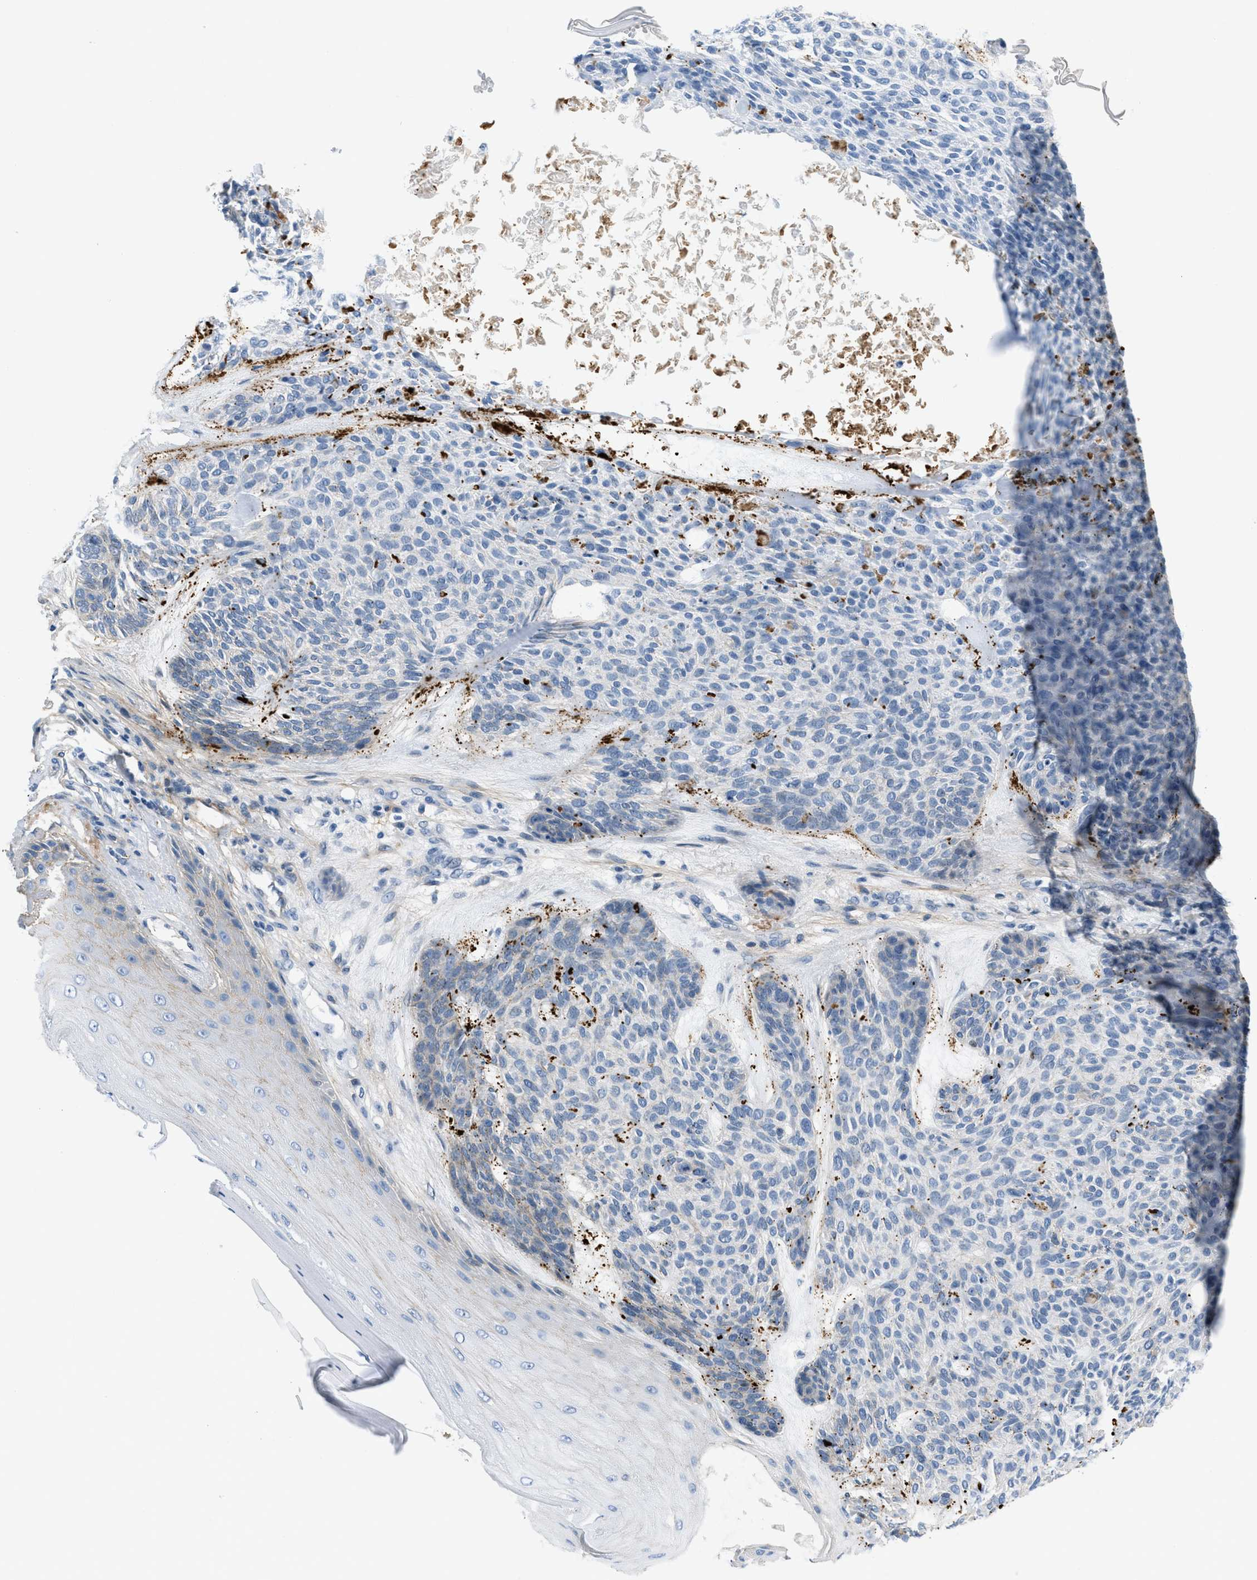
{"staining": {"intensity": "negative", "quantity": "none", "location": "none"}, "tissue": "skin cancer", "cell_type": "Tumor cells", "image_type": "cancer", "snomed": [{"axis": "morphology", "description": "Basal cell carcinoma"}, {"axis": "topography", "description": "Skin"}], "caption": "There is no significant positivity in tumor cells of basal cell carcinoma (skin).", "gene": "FBN1", "patient": {"sex": "male", "age": 55}}